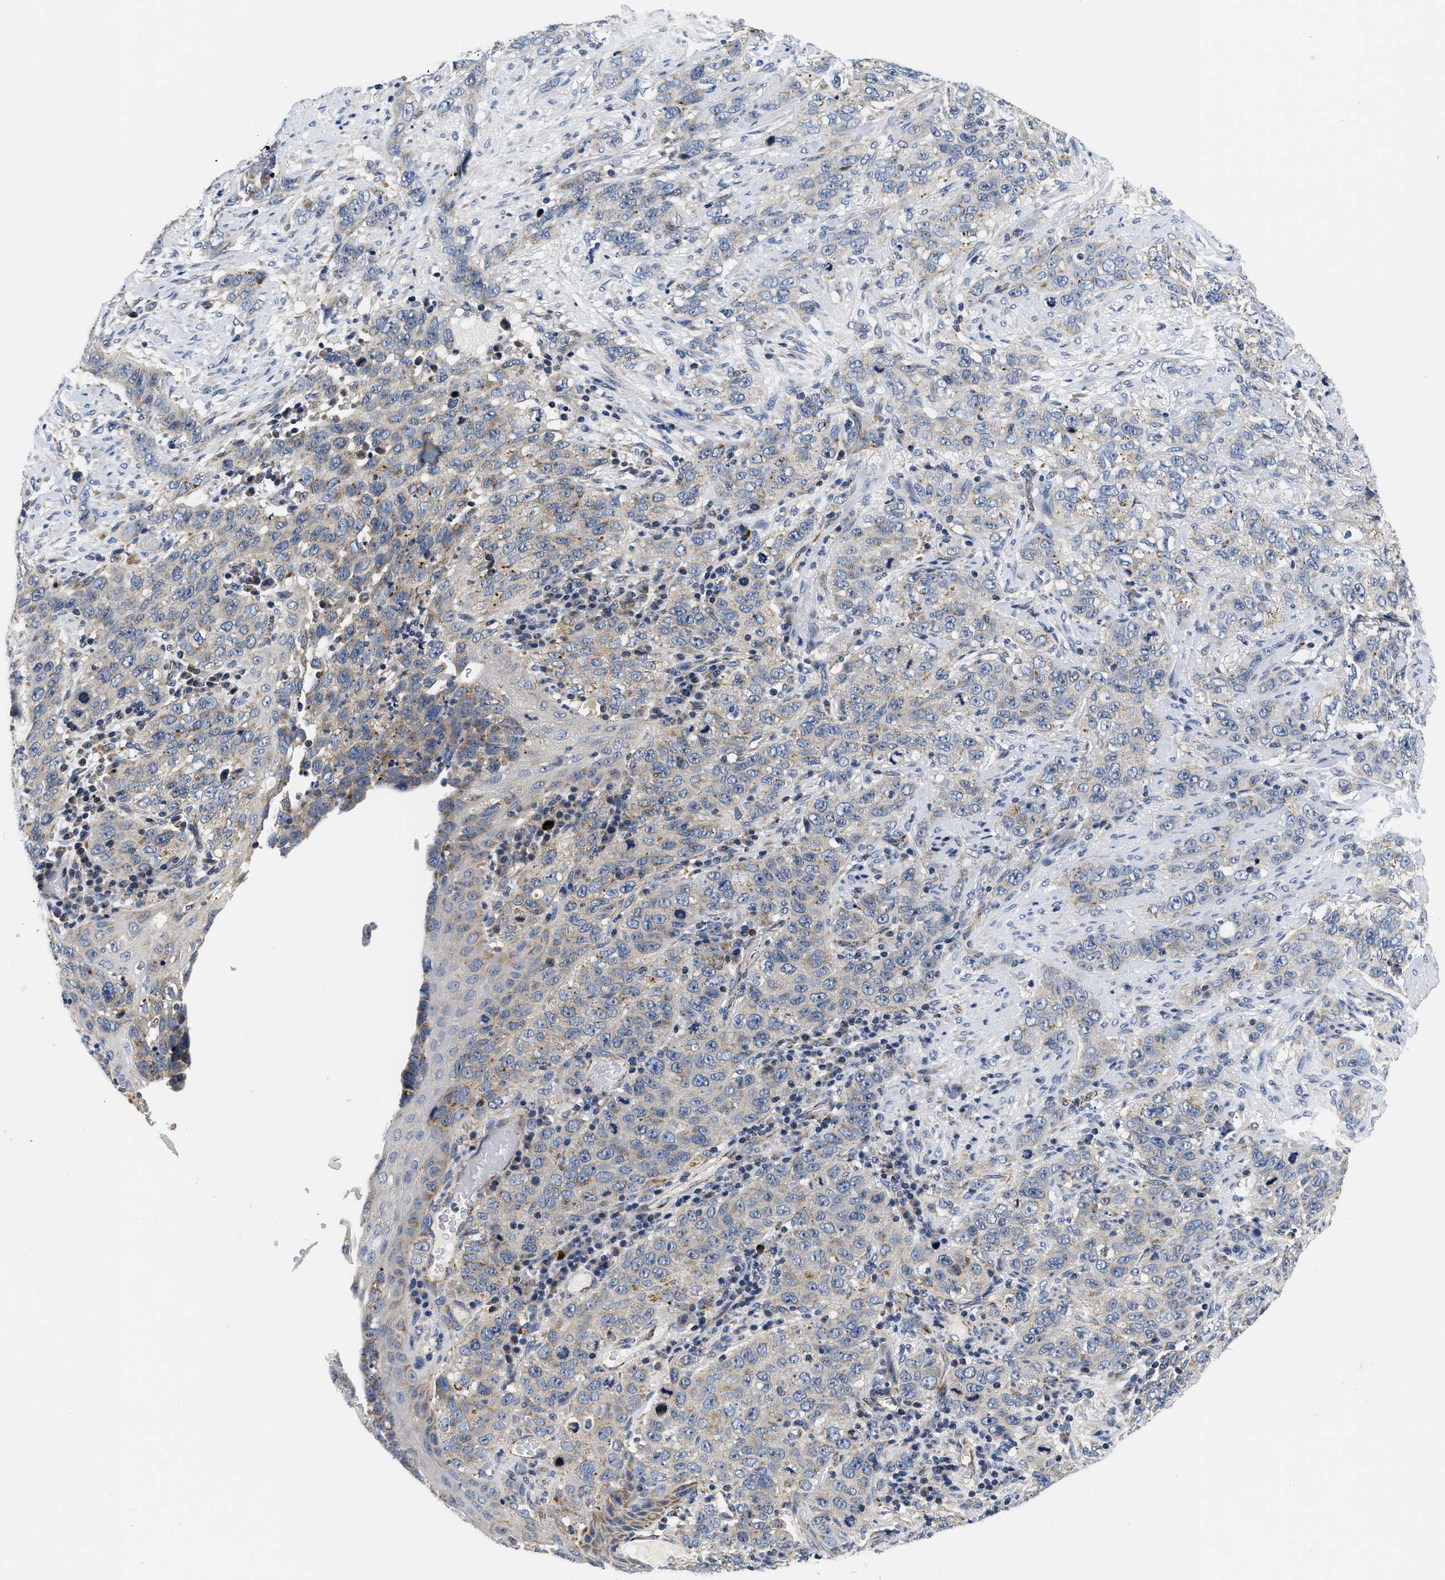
{"staining": {"intensity": "negative", "quantity": "none", "location": "none"}, "tissue": "stomach cancer", "cell_type": "Tumor cells", "image_type": "cancer", "snomed": [{"axis": "morphology", "description": "Adenocarcinoma, NOS"}, {"axis": "topography", "description": "Stomach"}], "caption": "Histopathology image shows no protein expression in tumor cells of stomach cancer tissue.", "gene": "PDP1", "patient": {"sex": "male", "age": 48}}